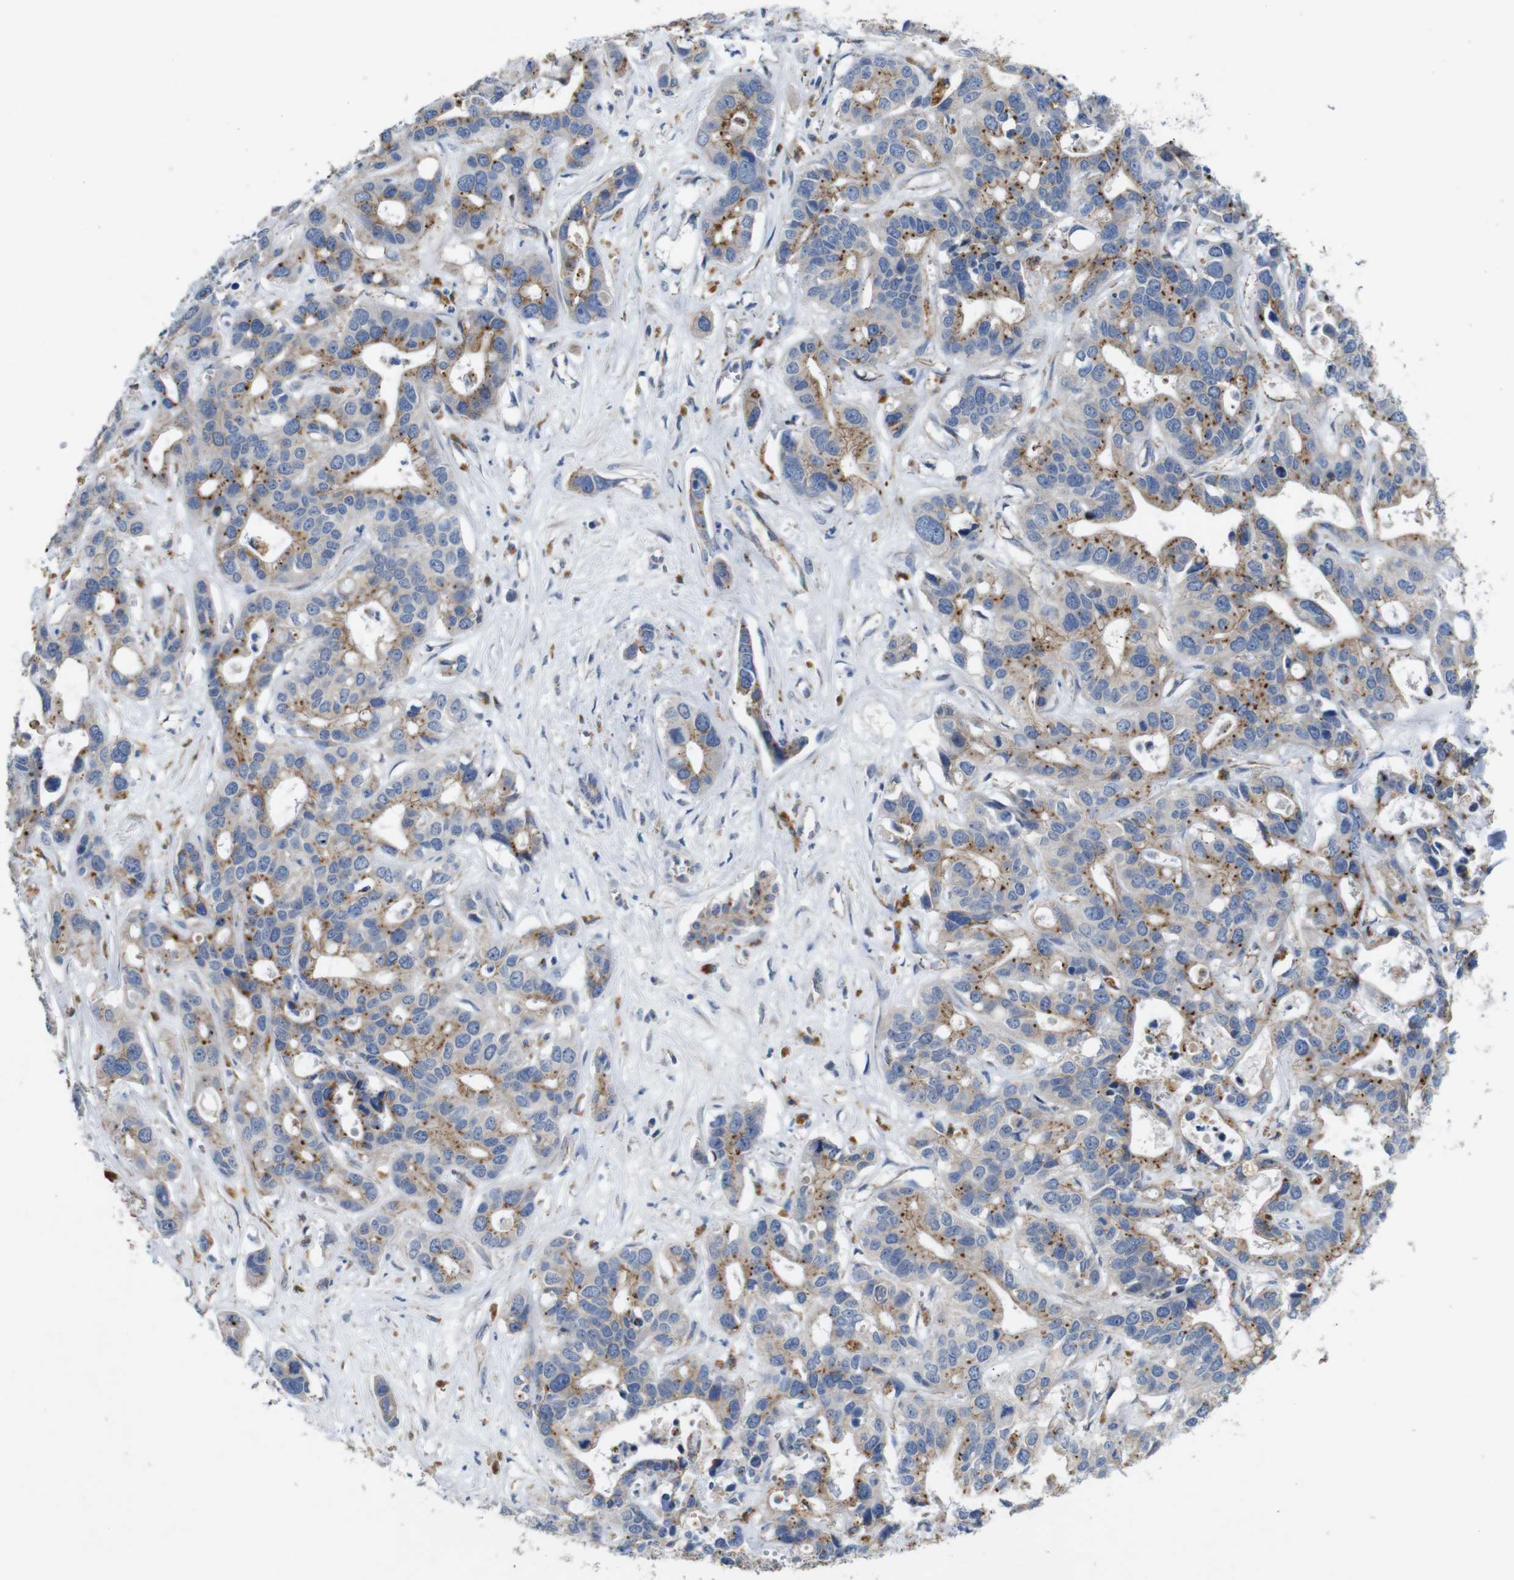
{"staining": {"intensity": "moderate", "quantity": ">75%", "location": "cytoplasmic/membranous"}, "tissue": "liver cancer", "cell_type": "Tumor cells", "image_type": "cancer", "snomed": [{"axis": "morphology", "description": "Cholangiocarcinoma"}, {"axis": "topography", "description": "Liver"}], "caption": "Cholangiocarcinoma (liver) stained with DAB (3,3'-diaminobenzidine) immunohistochemistry demonstrates medium levels of moderate cytoplasmic/membranous positivity in about >75% of tumor cells. The protein of interest is stained brown, and the nuclei are stained in blue (DAB (3,3'-diaminobenzidine) IHC with brightfield microscopy, high magnification).", "gene": "NHLRC3", "patient": {"sex": "female", "age": 65}}